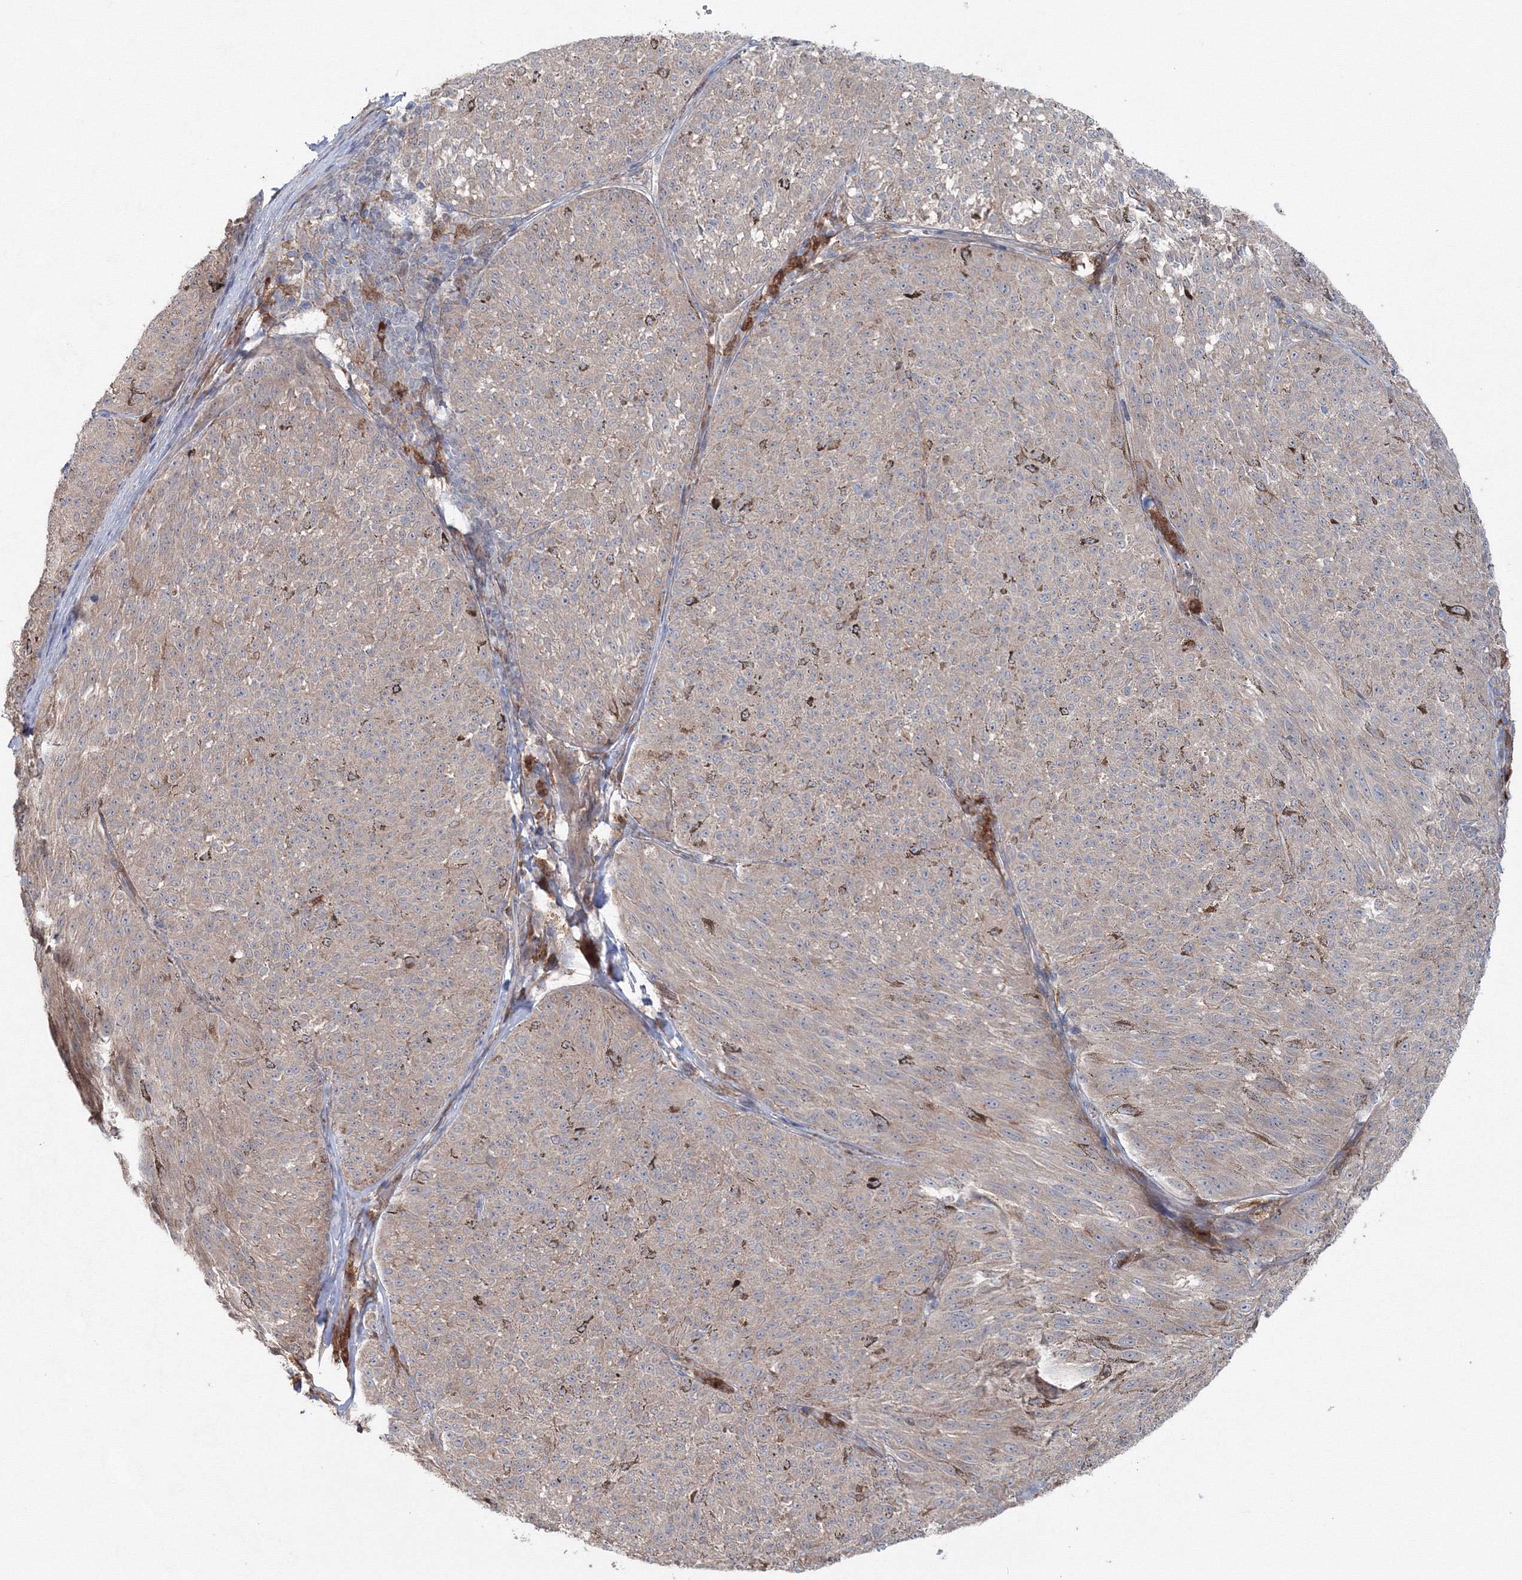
{"staining": {"intensity": "negative", "quantity": "none", "location": "none"}, "tissue": "melanoma", "cell_type": "Tumor cells", "image_type": "cancer", "snomed": [{"axis": "morphology", "description": "Malignant melanoma, NOS"}, {"axis": "topography", "description": "Skin"}], "caption": "This is a histopathology image of IHC staining of malignant melanoma, which shows no expression in tumor cells.", "gene": "MKRN2", "patient": {"sex": "female", "age": 72}}